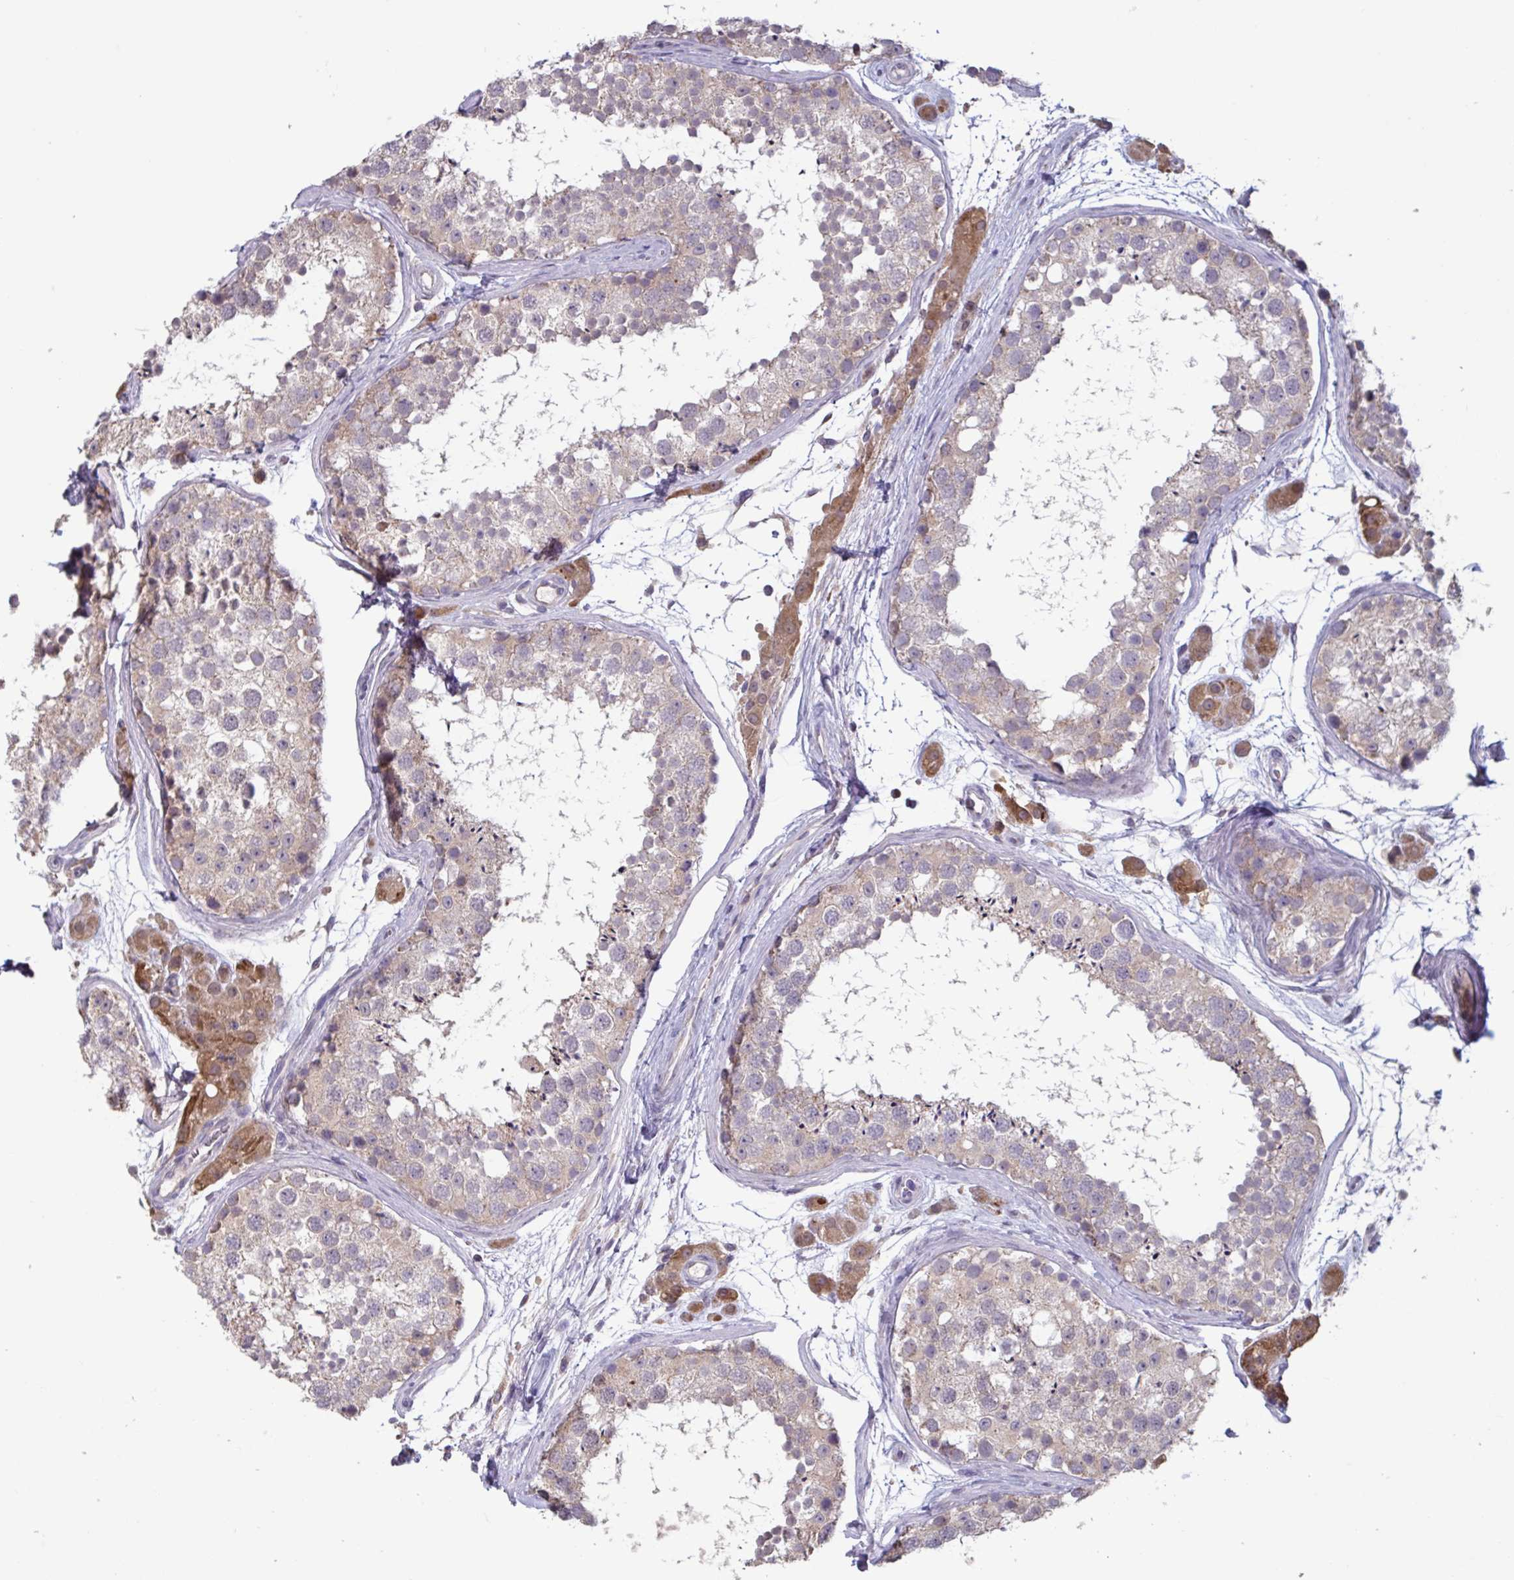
{"staining": {"intensity": "weak", "quantity": "25%-75%", "location": "cytoplasmic/membranous"}, "tissue": "testis", "cell_type": "Cells in seminiferous ducts", "image_type": "normal", "snomed": [{"axis": "morphology", "description": "Normal tissue, NOS"}, {"axis": "topography", "description": "Testis"}], "caption": "A brown stain labels weak cytoplasmic/membranous staining of a protein in cells in seminiferous ducts of normal human testis.", "gene": "CD1E", "patient": {"sex": "male", "age": 41}}